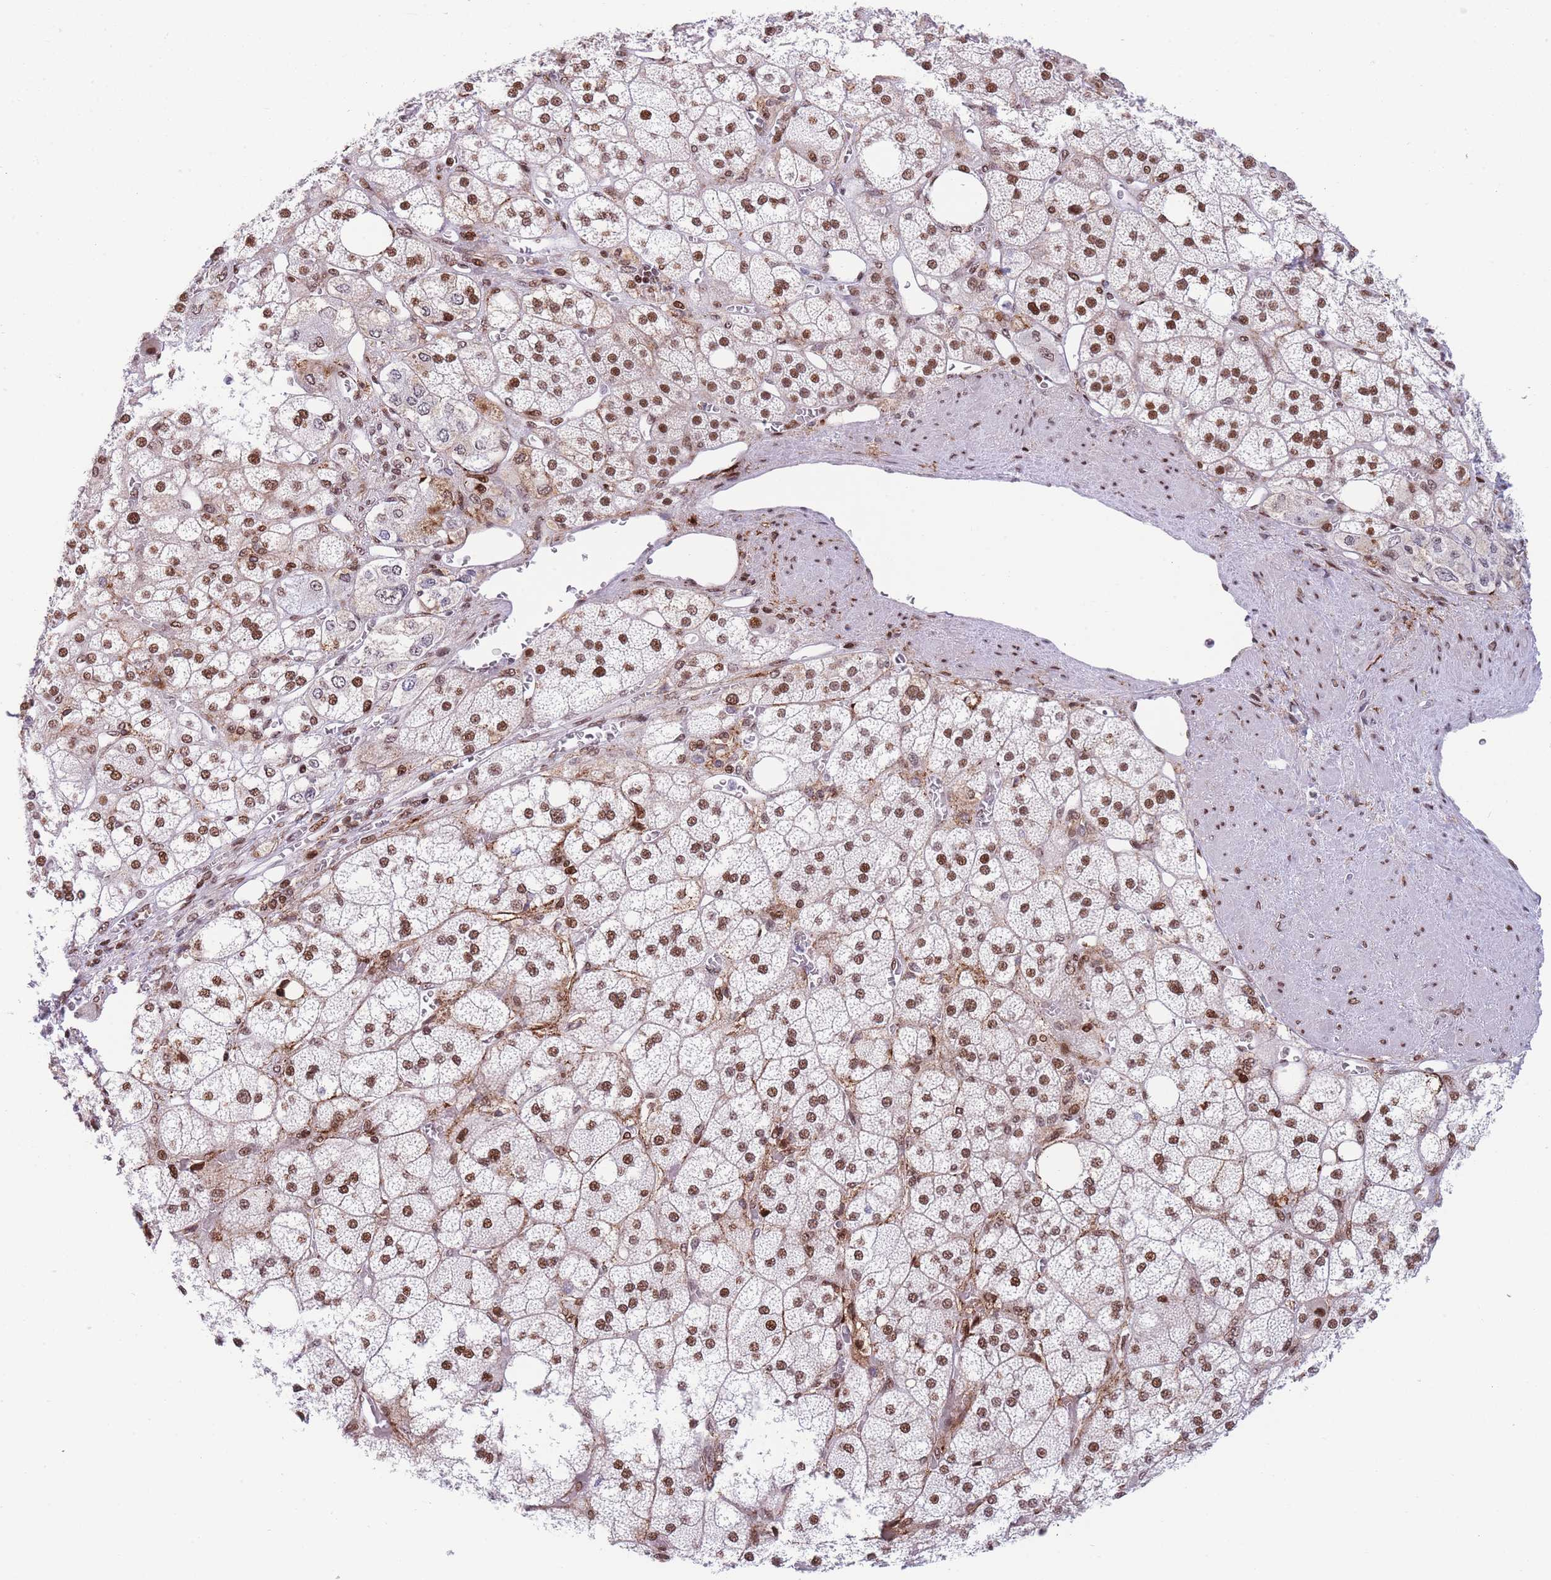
{"staining": {"intensity": "strong", "quantity": ">75%", "location": "nuclear"}, "tissue": "adrenal gland", "cell_type": "Glandular cells", "image_type": "normal", "snomed": [{"axis": "morphology", "description": "Normal tissue, NOS"}, {"axis": "topography", "description": "Adrenal gland"}], "caption": "About >75% of glandular cells in benign adrenal gland display strong nuclear protein positivity as visualized by brown immunohistochemical staining.", "gene": "DNAJC3", "patient": {"sex": "male", "age": 61}}